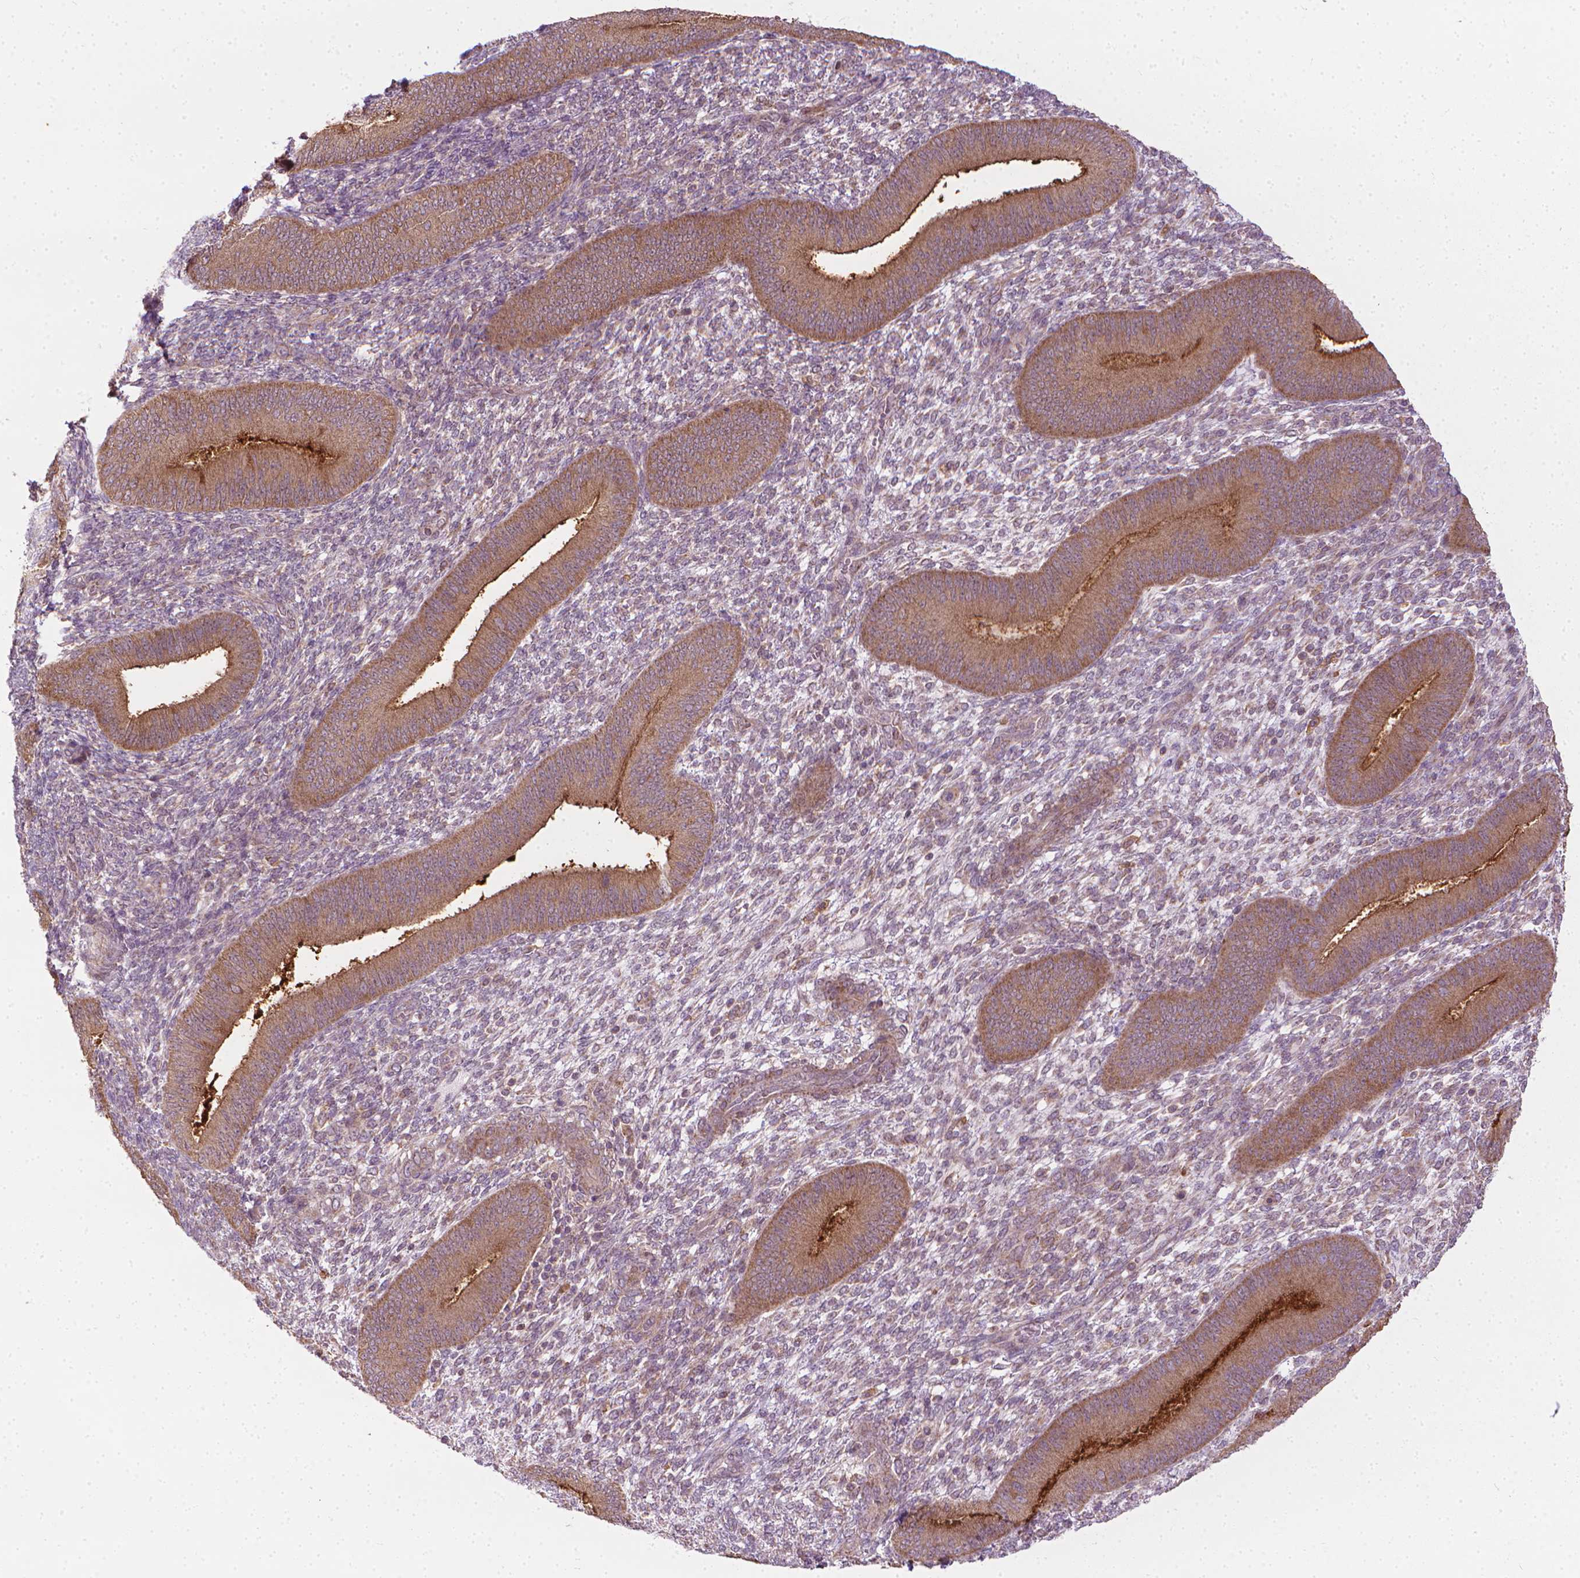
{"staining": {"intensity": "weak", "quantity": "25%-75%", "location": "cytoplasmic/membranous"}, "tissue": "endometrium", "cell_type": "Cells in endometrial stroma", "image_type": "normal", "snomed": [{"axis": "morphology", "description": "Normal tissue, NOS"}, {"axis": "topography", "description": "Endometrium"}], "caption": "Immunohistochemical staining of benign endometrium demonstrates 25%-75% levels of weak cytoplasmic/membranous protein positivity in approximately 25%-75% of cells in endometrial stroma.", "gene": "PRAG1", "patient": {"sex": "female", "age": 39}}